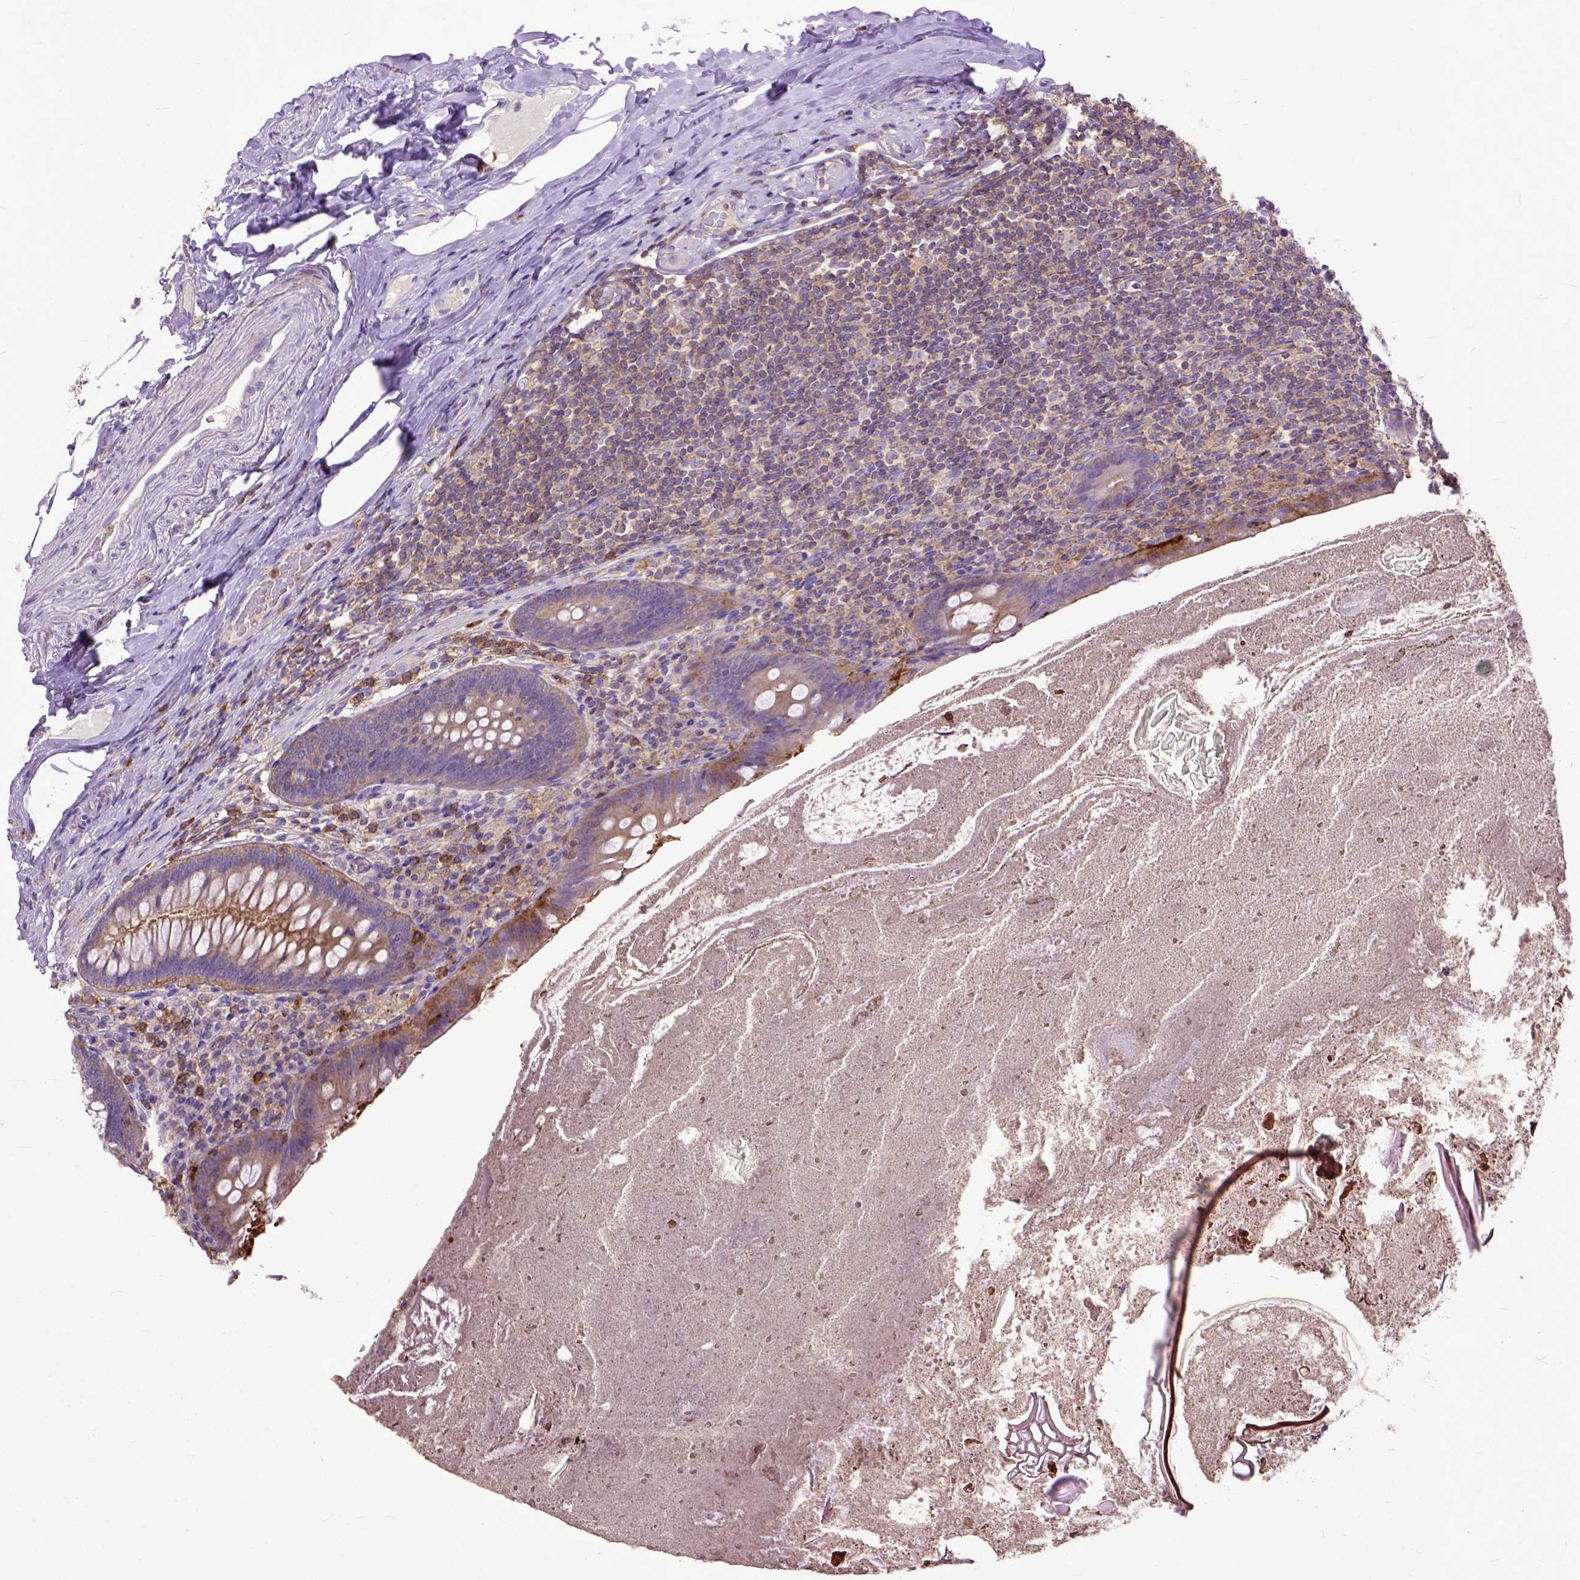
{"staining": {"intensity": "weak", "quantity": ">75%", "location": "cytoplasmic/membranous"}, "tissue": "appendix", "cell_type": "Glandular cells", "image_type": "normal", "snomed": [{"axis": "morphology", "description": "Normal tissue, NOS"}, {"axis": "topography", "description": "Appendix"}], "caption": "Protein expression analysis of normal human appendix reveals weak cytoplasmic/membranous positivity in approximately >75% of glandular cells. (IHC, brightfield microscopy, high magnification).", "gene": "NAMPT", "patient": {"sex": "male", "age": 47}}